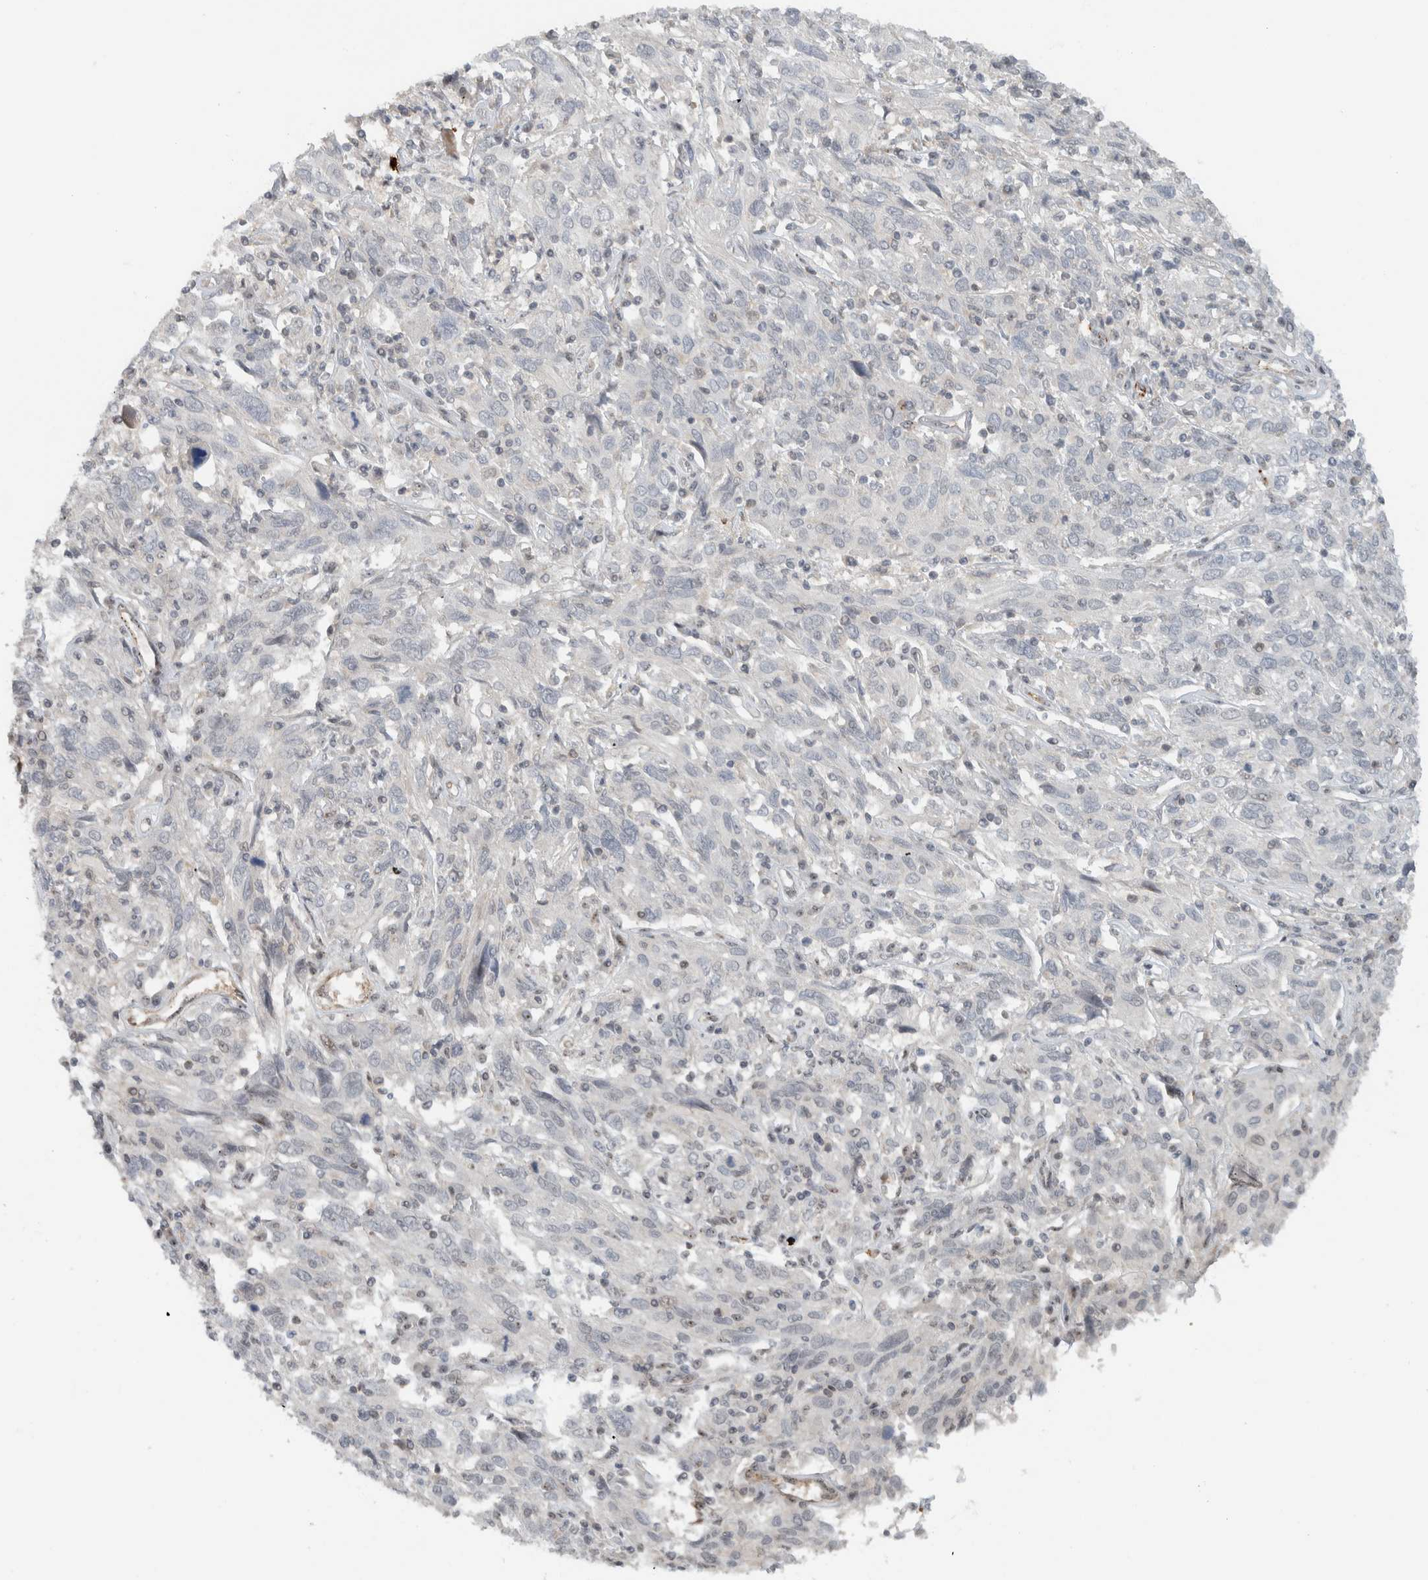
{"staining": {"intensity": "negative", "quantity": "none", "location": "none"}, "tissue": "cervical cancer", "cell_type": "Tumor cells", "image_type": "cancer", "snomed": [{"axis": "morphology", "description": "Squamous cell carcinoma, NOS"}, {"axis": "topography", "description": "Cervix"}], "caption": "Tumor cells are negative for brown protein staining in cervical cancer.", "gene": "ZFP91", "patient": {"sex": "female", "age": 46}}